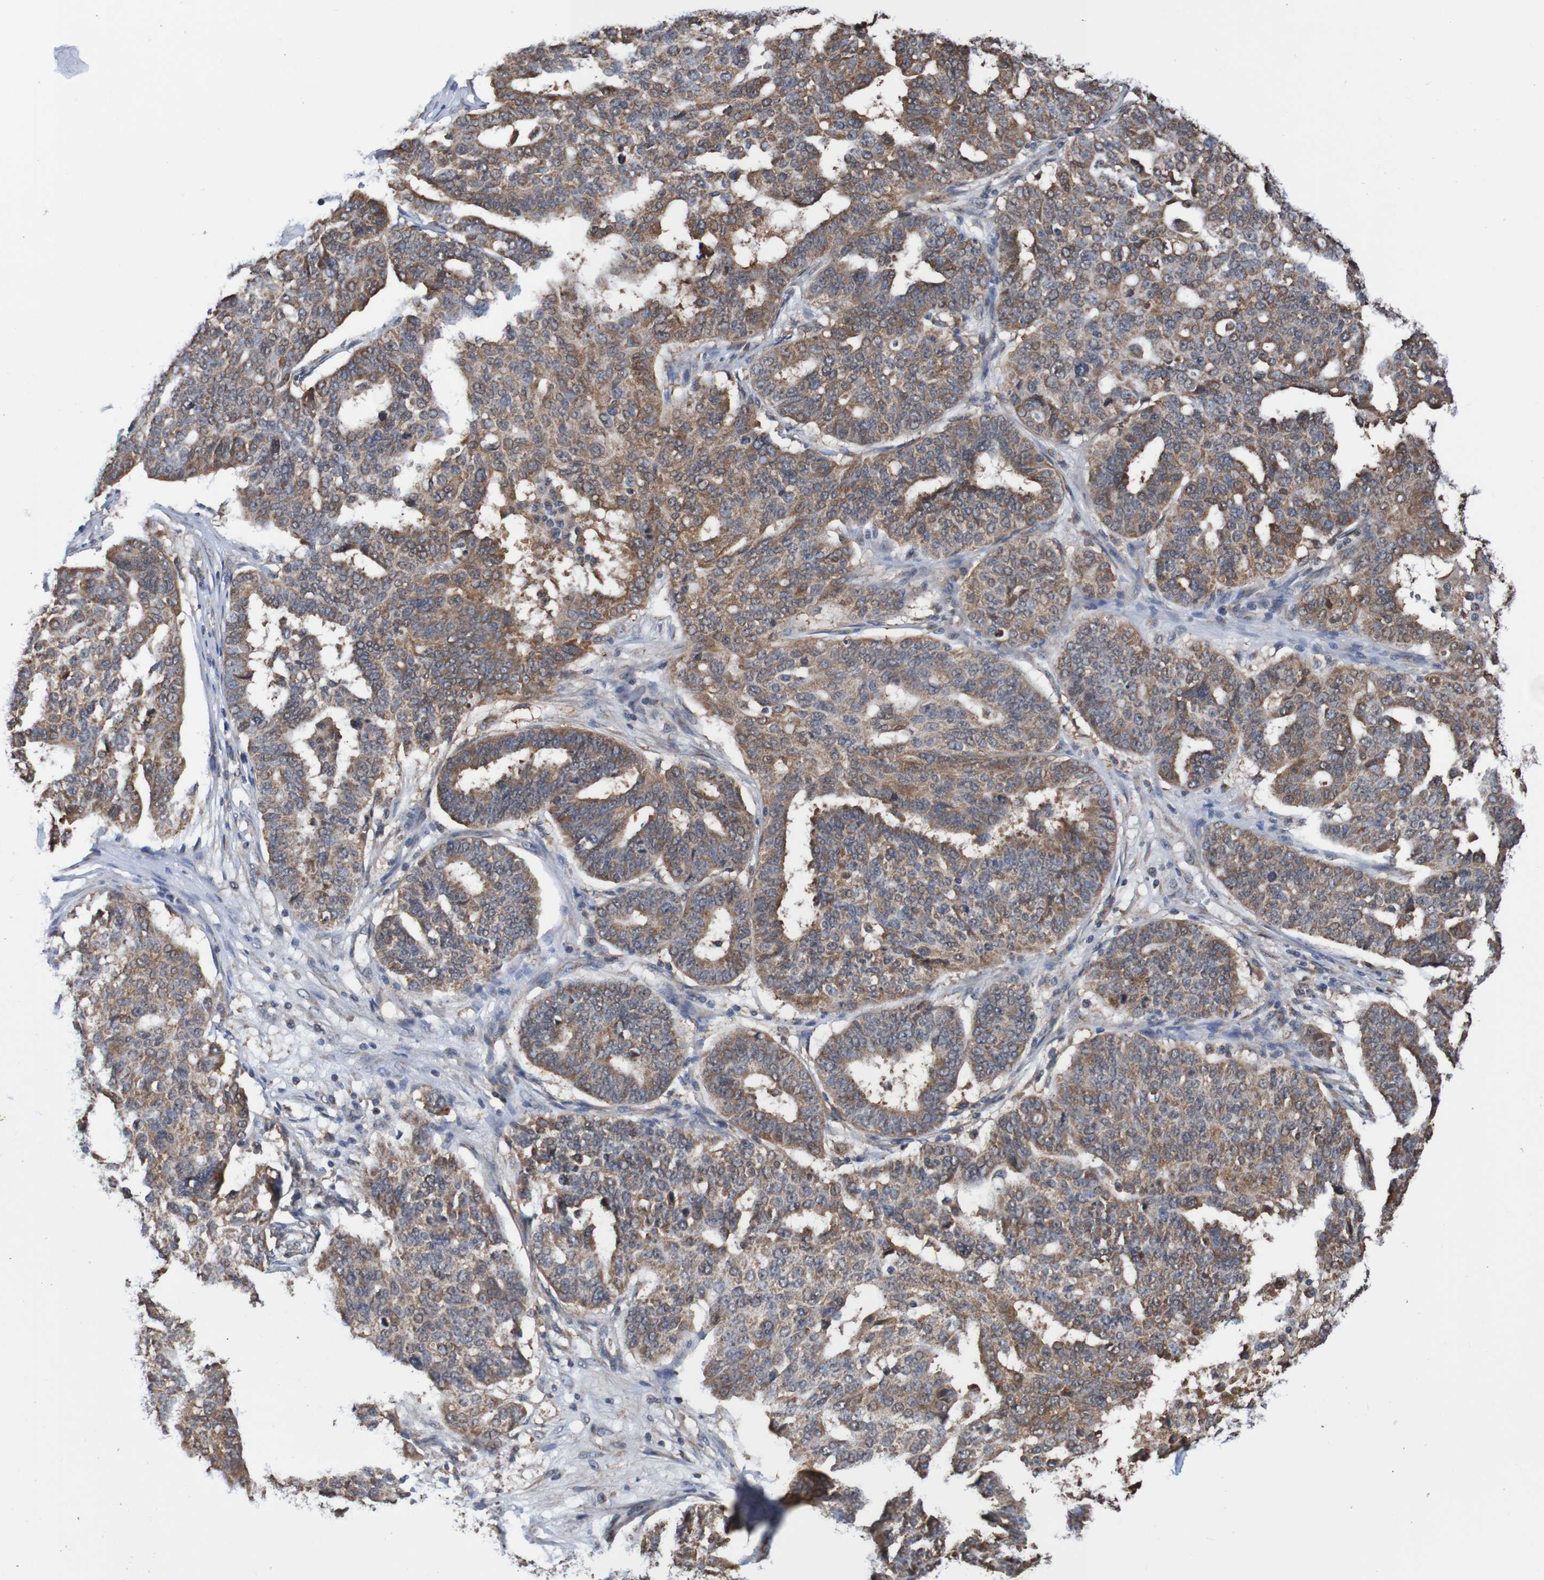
{"staining": {"intensity": "moderate", "quantity": ">75%", "location": "cytoplasmic/membranous"}, "tissue": "ovarian cancer", "cell_type": "Tumor cells", "image_type": "cancer", "snomed": [{"axis": "morphology", "description": "Cystadenocarcinoma, serous, NOS"}, {"axis": "topography", "description": "Ovary"}], "caption": "High-power microscopy captured an immunohistochemistry (IHC) micrograph of ovarian cancer (serous cystadenocarcinoma), revealing moderate cytoplasmic/membranous positivity in about >75% of tumor cells.", "gene": "AXIN1", "patient": {"sex": "female", "age": 59}}